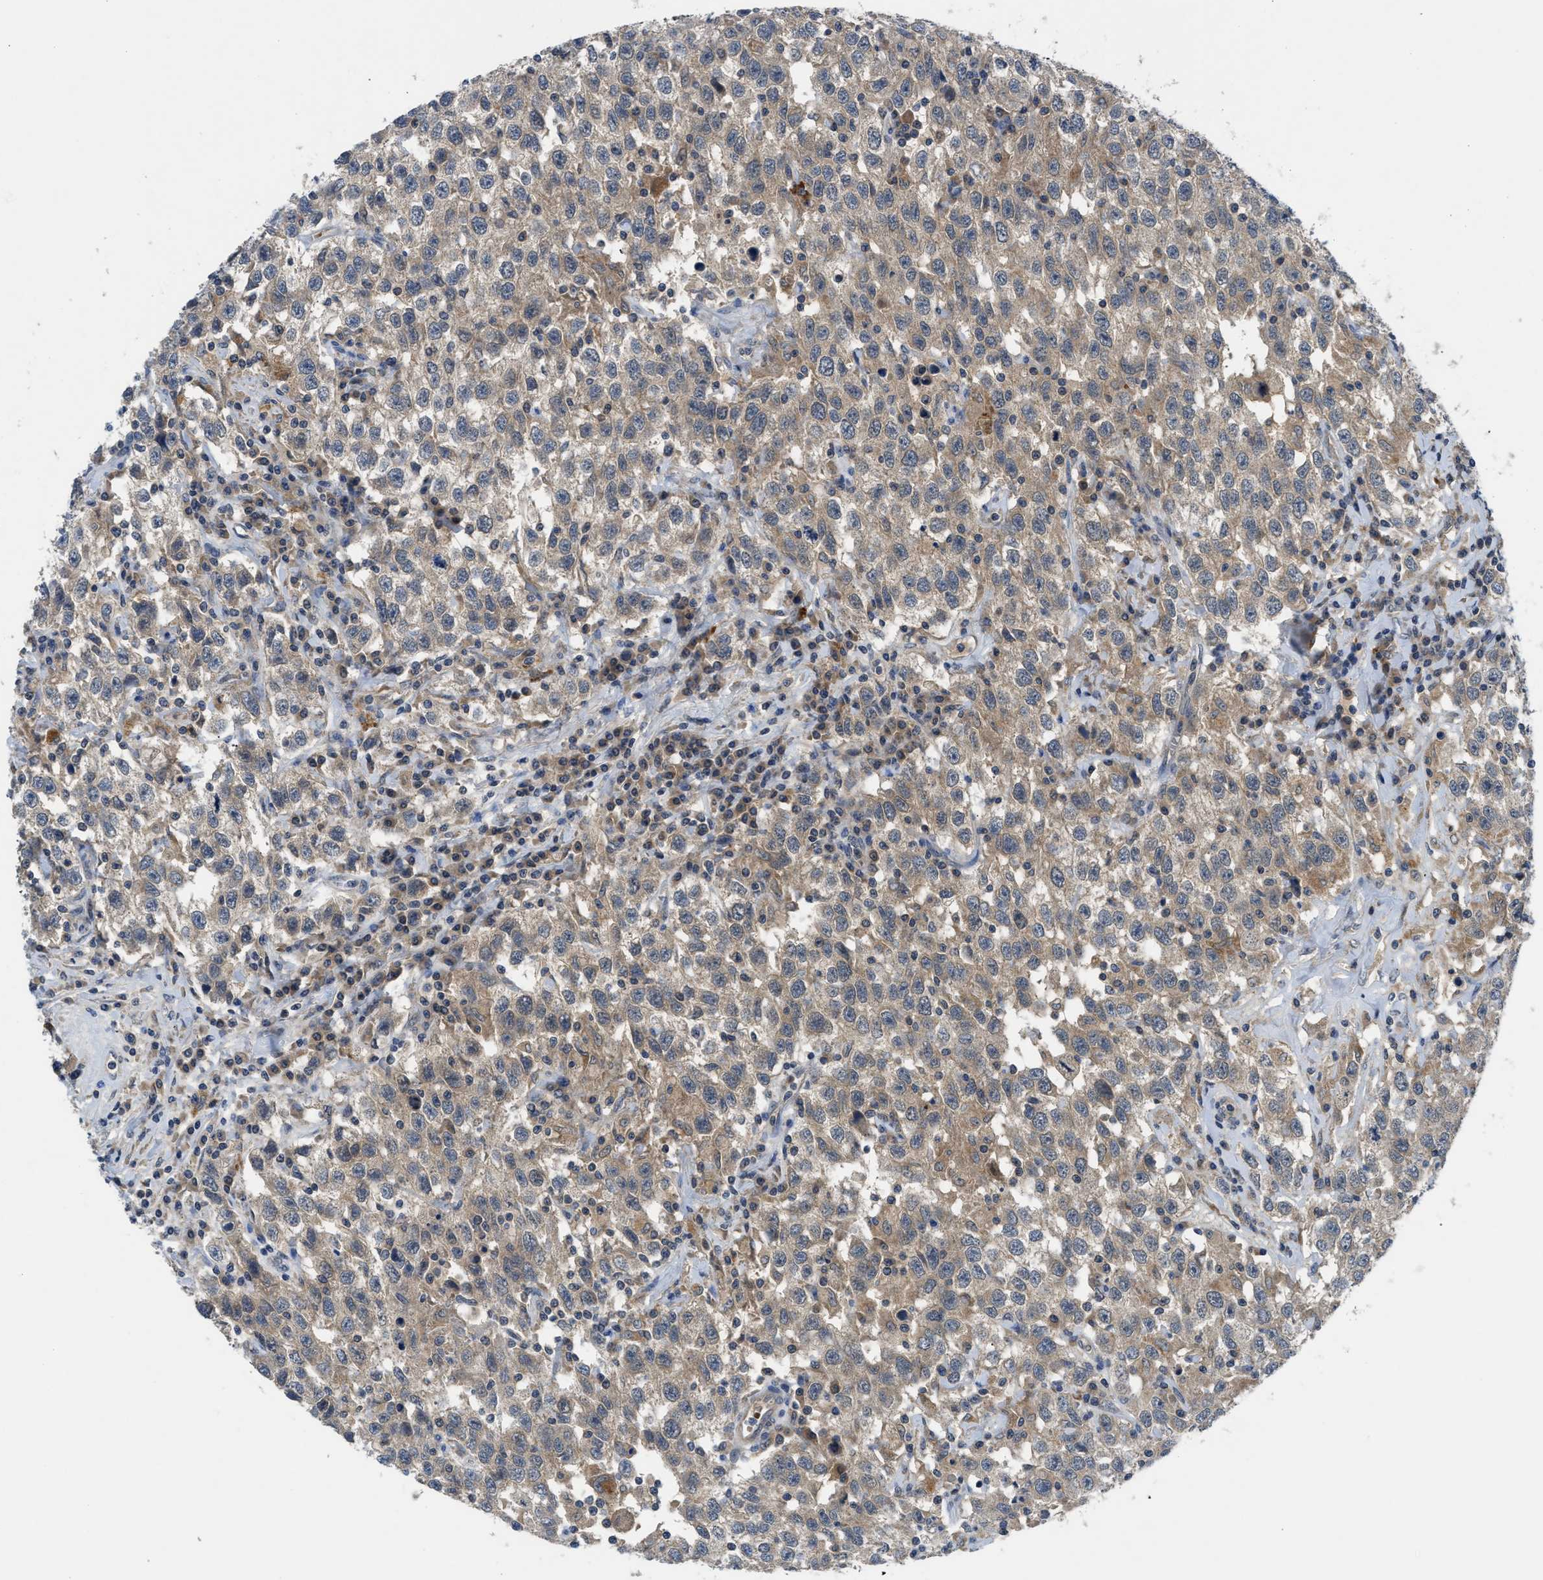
{"staining": {"intensity": "weak", "quantity": ">75%", "location": "cytoplasmic/membranous"}, "tissue": "testis cancer", "cell_type": "Tumor cells", "image_type": "cancer", "snomed": [{"axis": "morphology", "description": "Seminoma, NOS"}, {"axis": "topography", "description": "Testis"}], "caption": "High-magnification brightfield microscopy of testis seminoma stained with DAB (brown) and counterstained with hematoxylin (blue). tumor cells exhibit weak cytoplasmic/membranous staining is appreciated in about>75% of cells. The staining was performed using DAB, with brown indicating positive protein expression. Nuclei are stained blue with hematoxylin.", "gene": "PDE7A", "patient": {"sex": "male", "age": 41}}